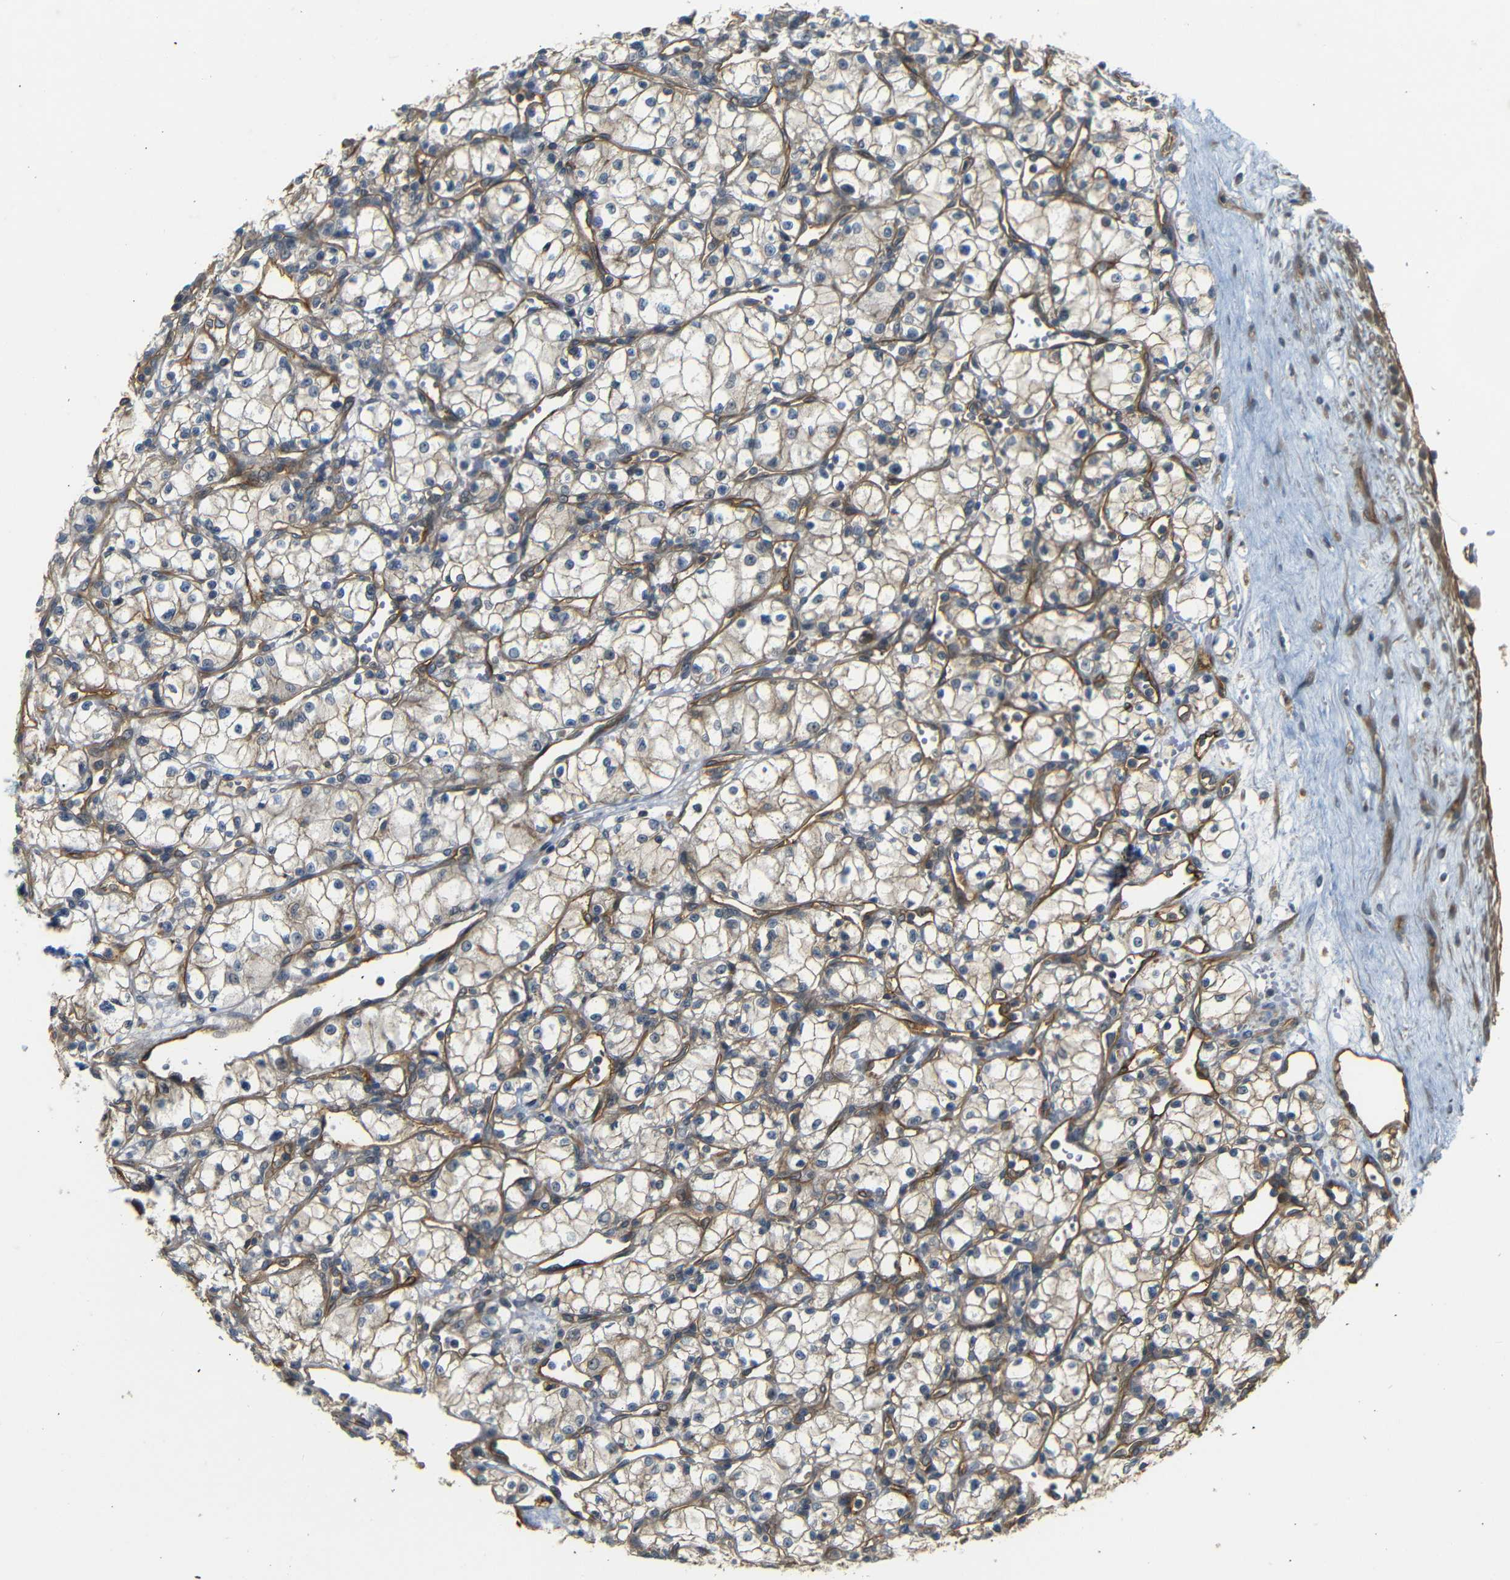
{"staining": {"intensity": "weak", "quantity": "25%-75%", "location": "cytoplasmic/membranous"}, "tissue": "renal cancer", "cell_type": "Tumor cells", "image_type": "cancer", "snomed": [{"axis": "morphology", "description": "Normal tissue, NOS"}, {"axis": "morphology", "description": "Adenocarcinoma, NOS"}, {"axis": "topography", "description": "Kidney"}], "caption": "High-magnification brightfield microscopy of adenocarcinoma (renal) stained with DAB (brown) and counterstained with hematoxylin (blue). tumor cells exhibit weak cytoplasmic/membranous staining is present in approximately25%-75% of cells.", "gene": "RELL1", "patient": {"sex": "male", "age": 59}}